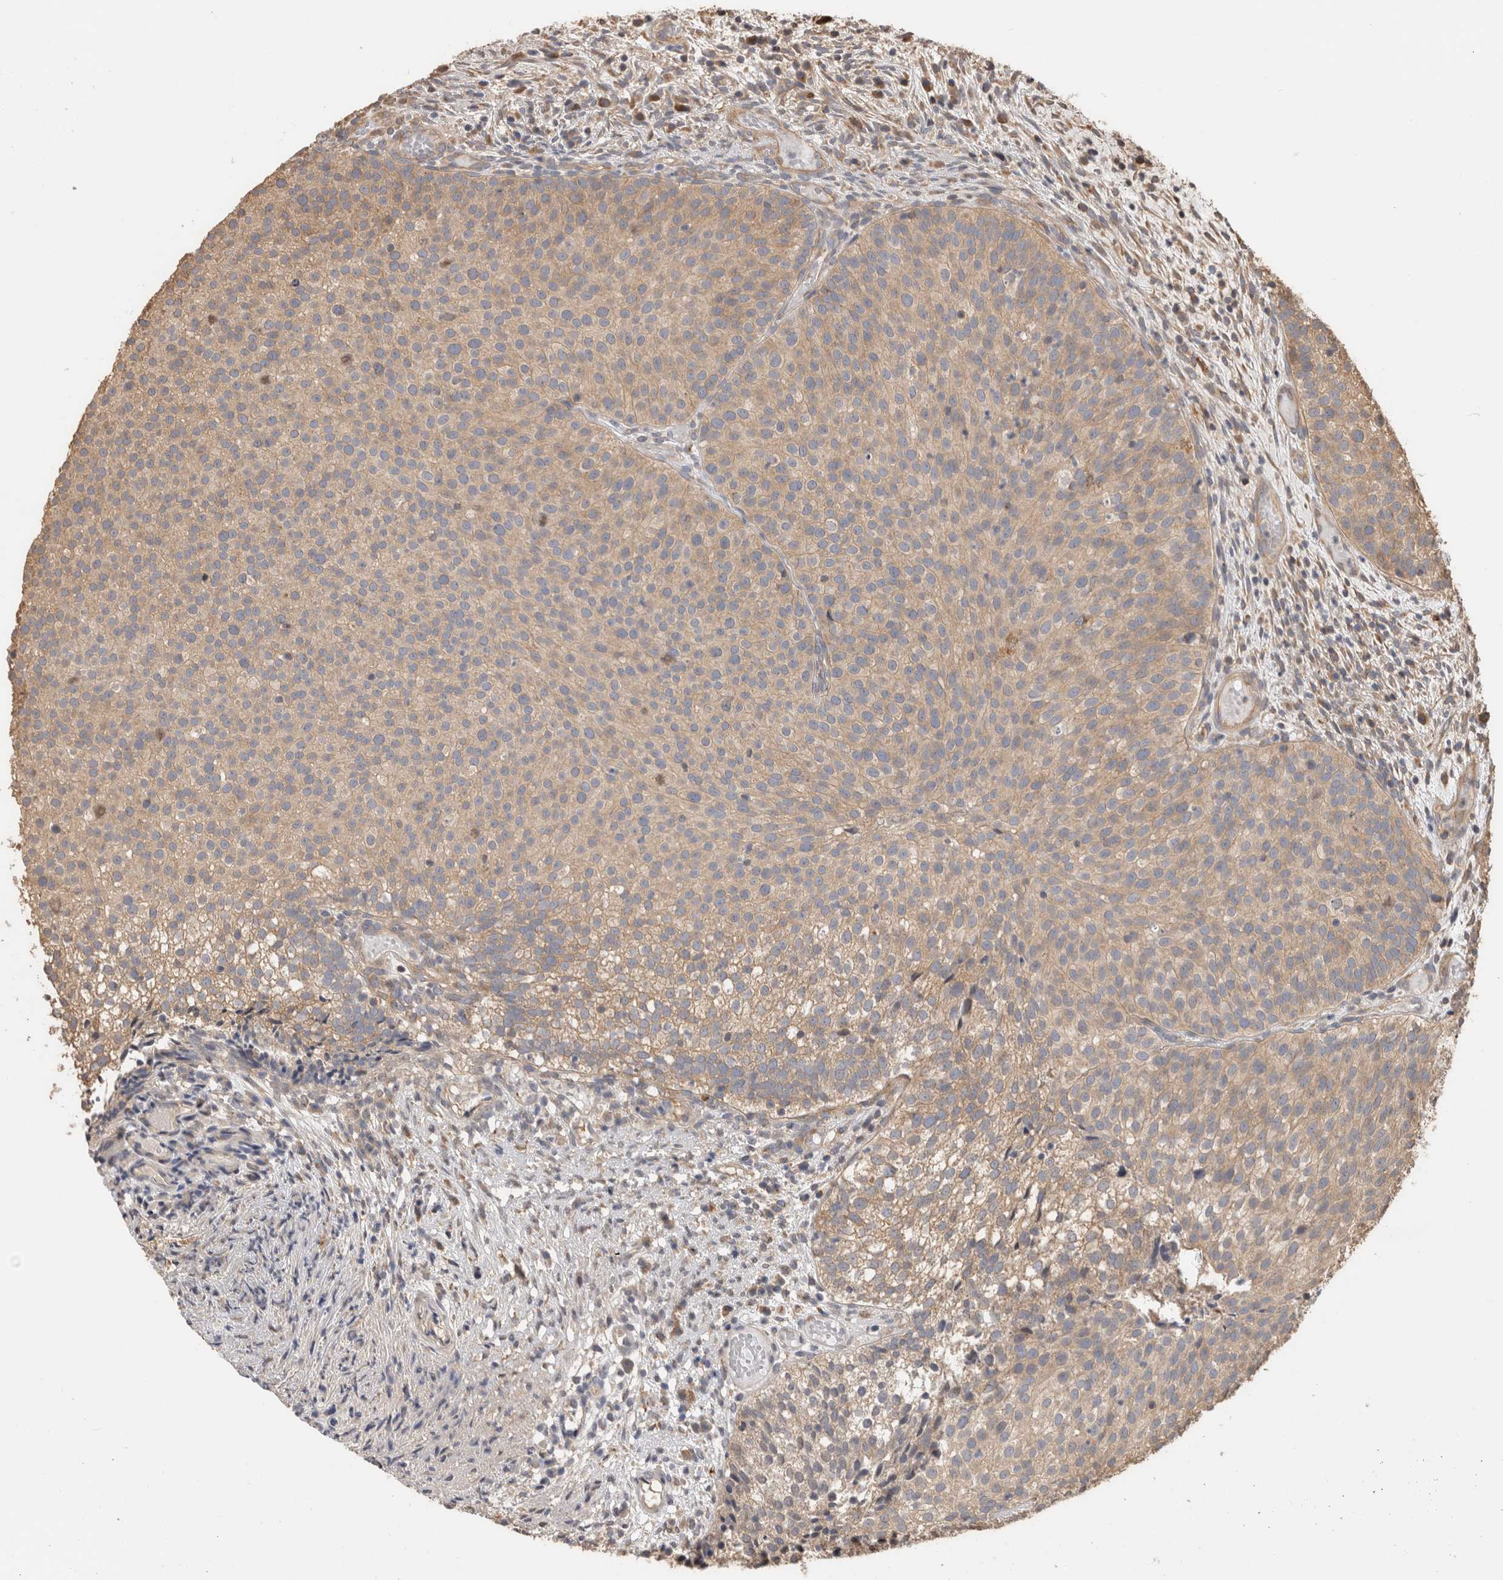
{"staining": {"intensity": "moderate", "quantity": "25%-75%", "location": "cytoplasmic/membranous"}, "tissue": "urothelial cancer", "cell_type": "Tumor cells", "image_type": "cancer", "snomed": [{"axis": "morphology", "description": "Urothelial carcinoma, Low grade"}, {"axis": "topography", "description": "Urinary bladder"}], "caption": "A high-resolution histopathology image shows IHC staining of low-grade urothelial carcinoma, which shows moderate cytoplasmic/membranous expression in about 25%-75% of tumor cells. (DAB (3,3'-diaminobenzidine) IHC with brightfield microscopy, high magnification).", "gene": "CLIP1", "patient": {"sex": "male", "age": 86}}